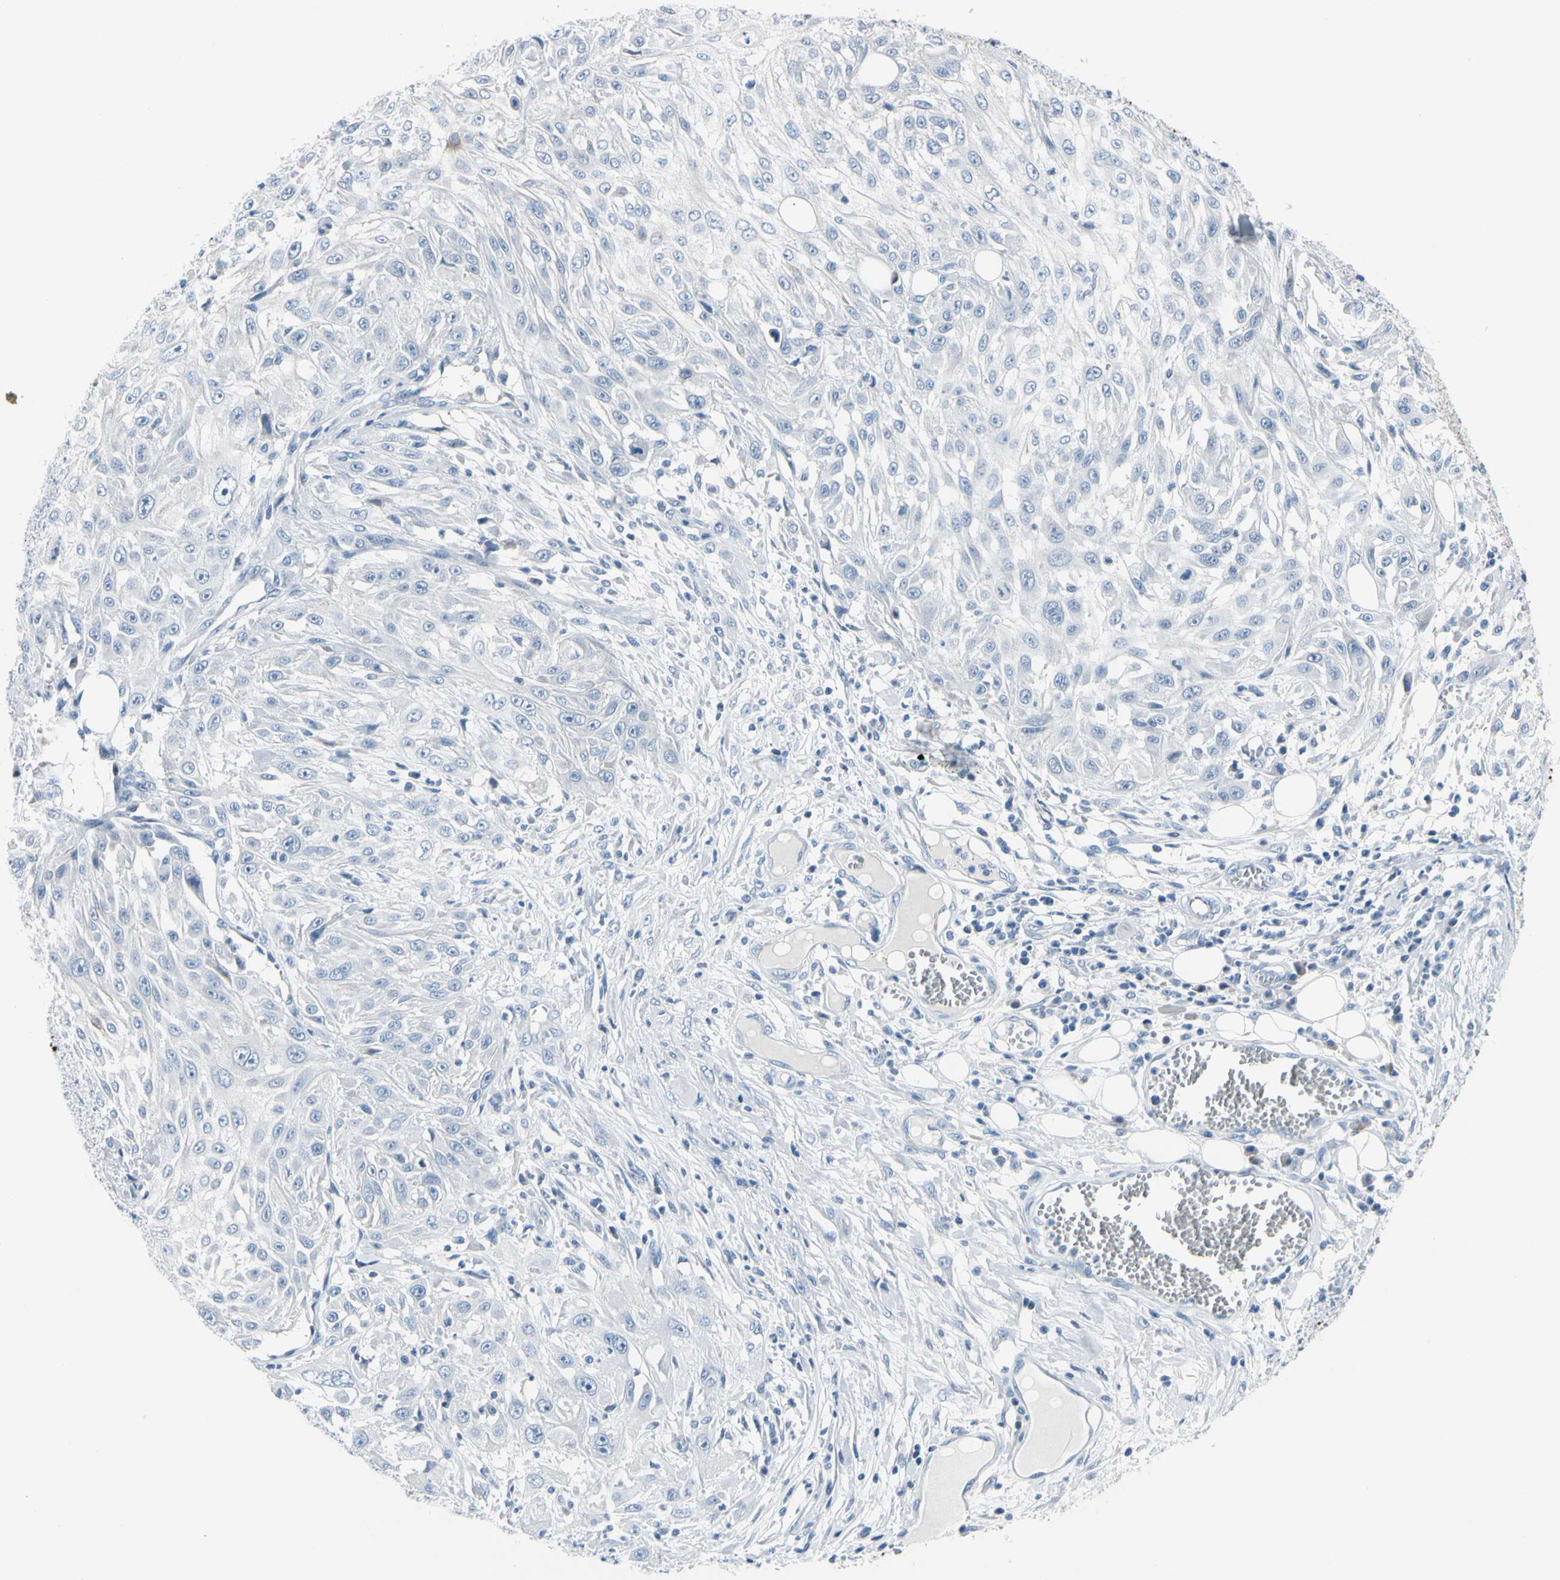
{"staining": {"intensity": "negative", "quantity": "none", "location": "none"}, "tissue": "skin cancer", "cell_type": "Tumor cells", "image_type": "cancer", "snomed": [{"axis": "morphology", "description": "Squamous cell carcinoma, NOS"}, {"axis": "topography", "description": "Skin"}], "caption": "A micrograph of skin cancer (squamous cell carcinoma) stained for a protein exhibits no brown staining in tumor cells.", "gene": "MUC5B", "patient": {"sex": "male", "age": 75}}